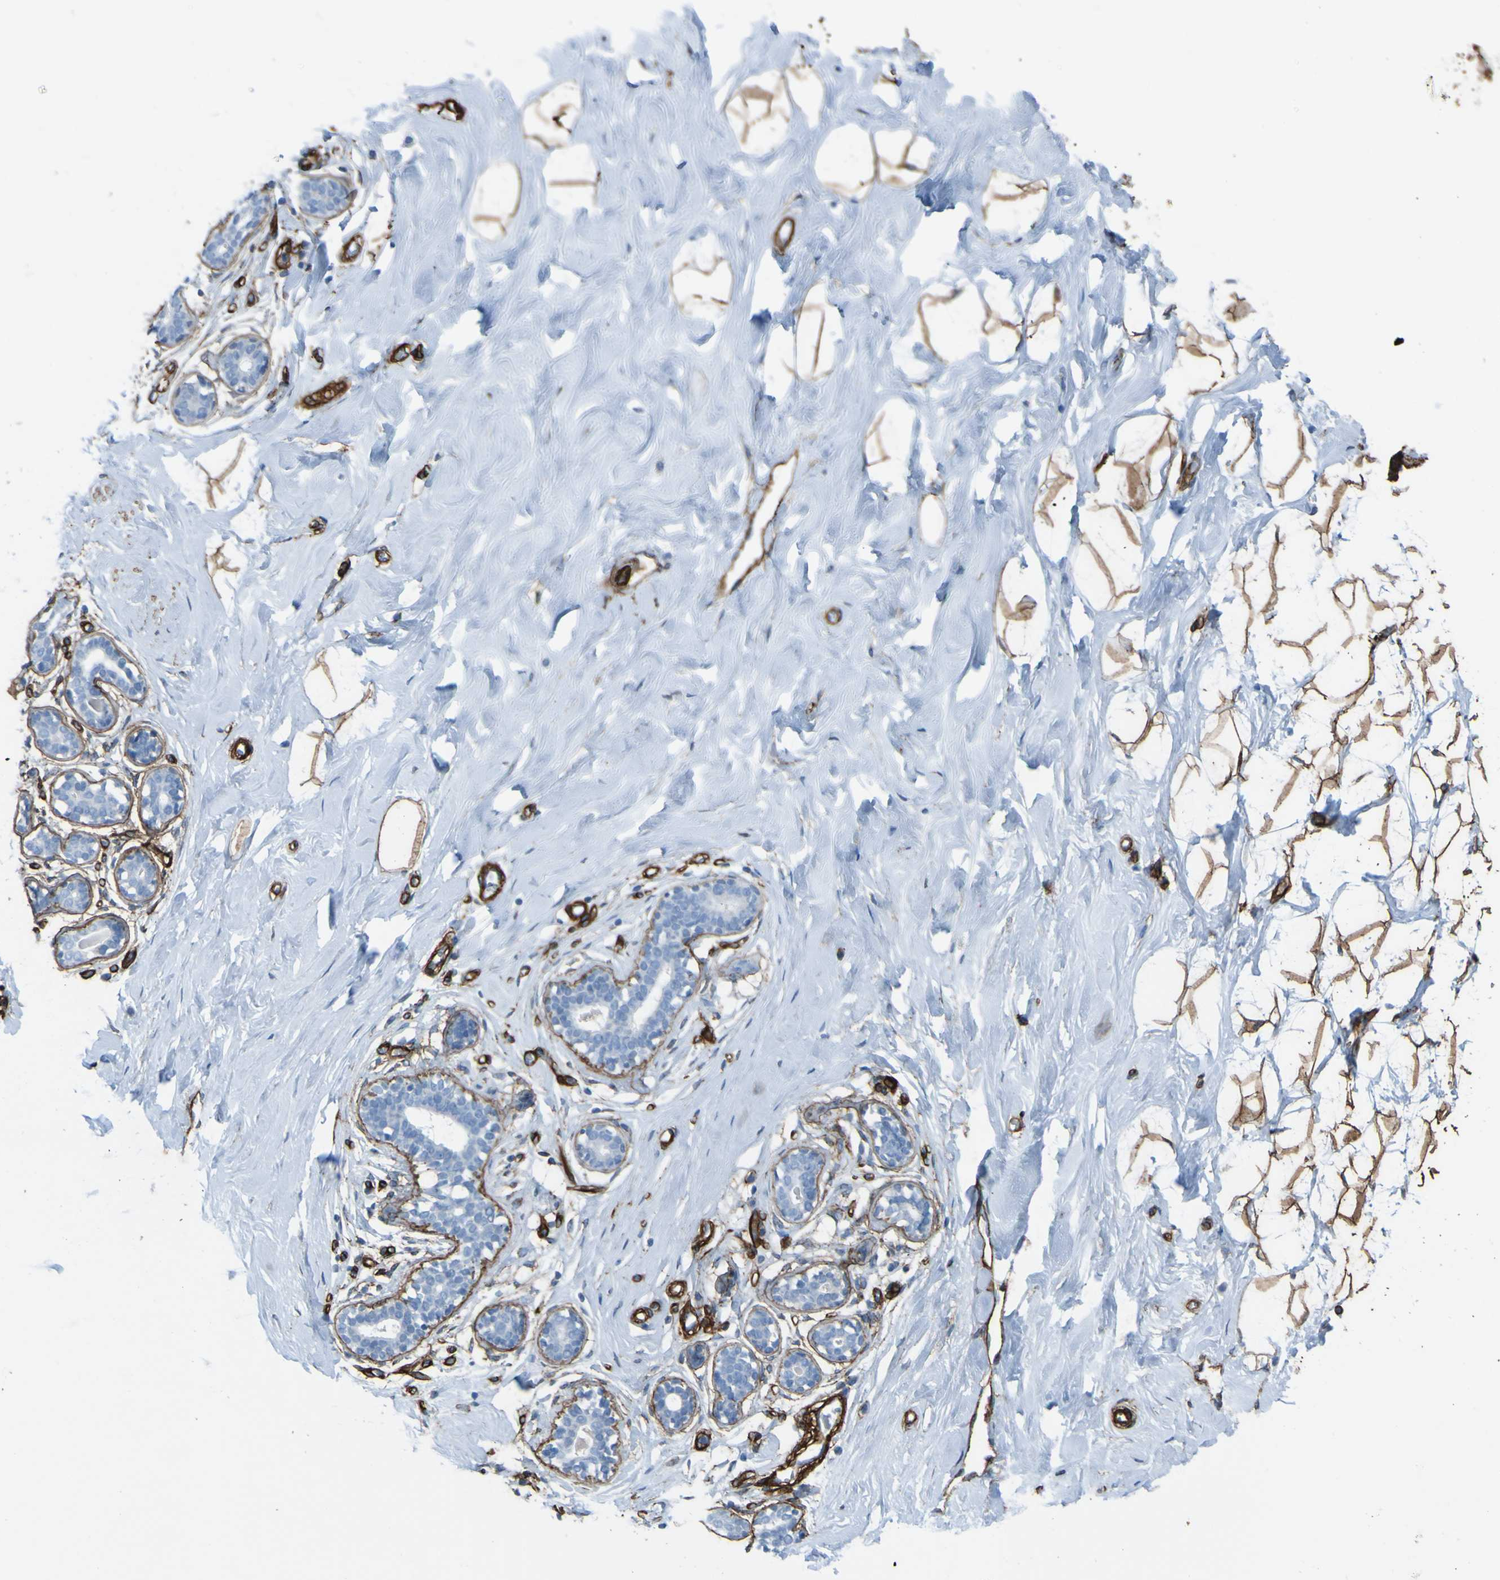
{"staining": {"intensity": "moderate", "quantity": ">75%", "location": "cytoplasmic/membranous"}, "tissue": "breast", "cell_type": "Adipocytes", "image_type": "normal", "snomed": [{"axis": "morphology", "description": "Normal tissue, NOS"}, {"axis": "topography", "description": "Breast"}], "caption": "Immunohistochemistry staining of normal breast, which demonstrates medium levels of moderate cytoplasmic/membranous expression in approximately >75% of adipocytes indicating moderate cytoplasmic/membranous protein positivity. The staining was performed using DAB (3,3'-diaminobenzidine) (brown) for protein detection and nuclei were counterstained in hematoxylin (blue).", "gene": "COL4A2", "patient": {"sex": "female", "age": 23}}